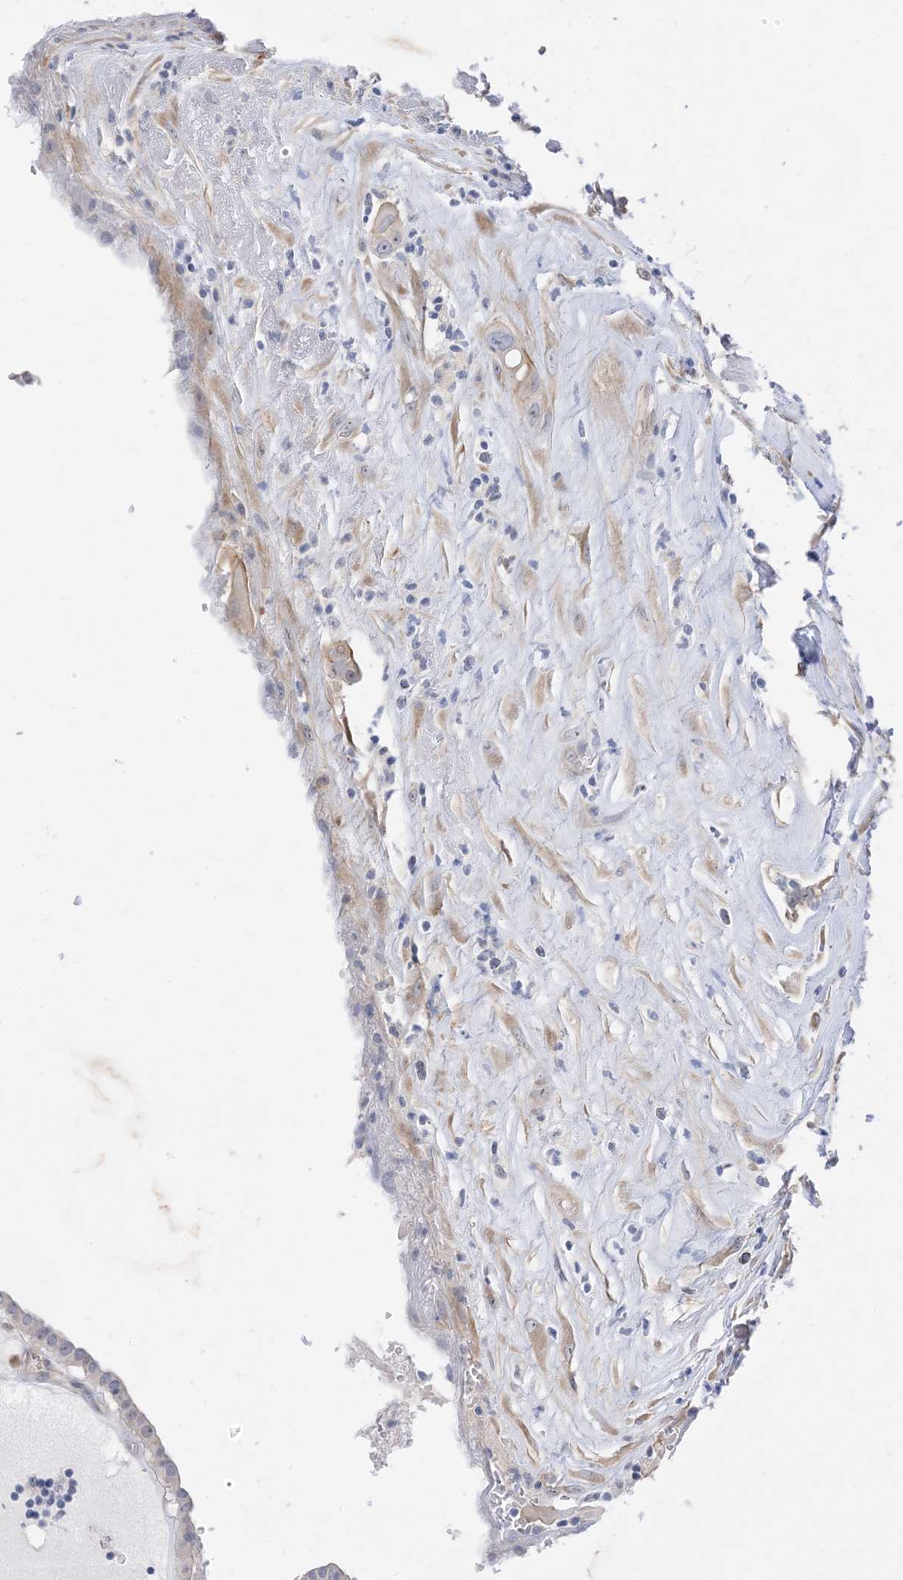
{"staining": {"intensity": "negative", "quantity": "none", "location": "none"}, "tissue": "thyroid cancer", "cell_type": "Tumor cells", "image_type": "cancer", "snomed": [{"axis": "morphology", "description": "Papillary adenocarcinoma, NOS"}, {"axis": "topography", "description": "Thyroid gland"}], "caption": "Immunohistochemistry (IHC) photomicrograph of neoplastic tissue: thyroid papillary adenocarcinoma stained with DAB (3,3'-diaminobenzidine) reveals no significant protein staining in tumor cells. The staining is performed using DAB brown chromogen with nuclei counter-stained in using hematoxylin.", "gene": "IL36B", "patient": {"sex": "male", "age": 77}}